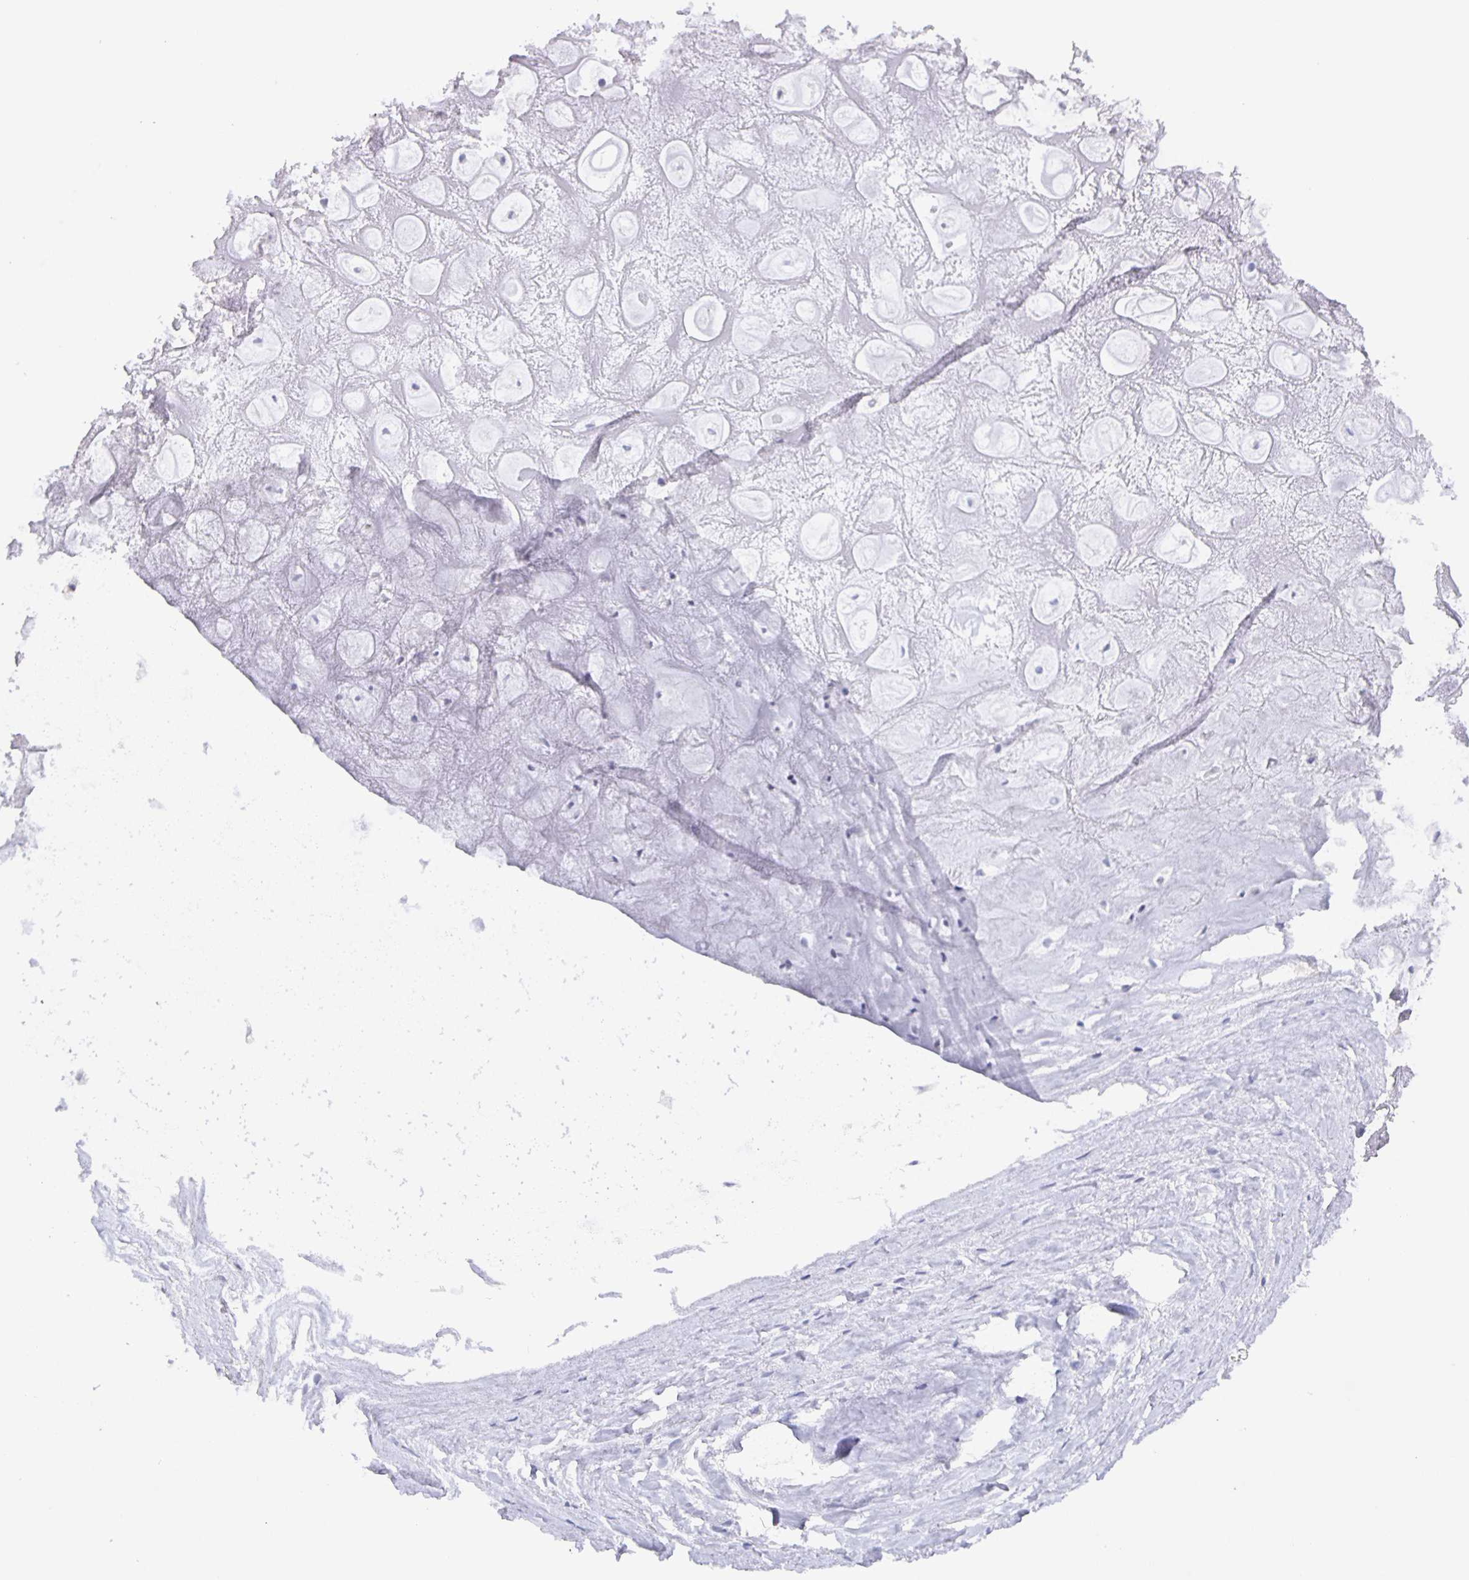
{"staining": {"intensity": "negative", "quantity": "none", "location": "none"}, "tissue": "soft tissue", "cell_type": "Chondrocytes", "image_type": "normal", "snomed": [{"axis": "morphology", "description": "Normal tissue, NOS"}, {"axis": "topography", "description": "Lymph node"}, {"axis": "topography", "description": "Cartilage tissue"}, {"axis": "topography", "description": "Nasopharynx"}], "caption": "This image is of benign soft tissue stained with IHC to label a protein in brown with the nuclei are counter-stained blue. There is no expression in chondrocytes.", "gene": "LIPA", "patient": {"sex": "male", "age": 63}}